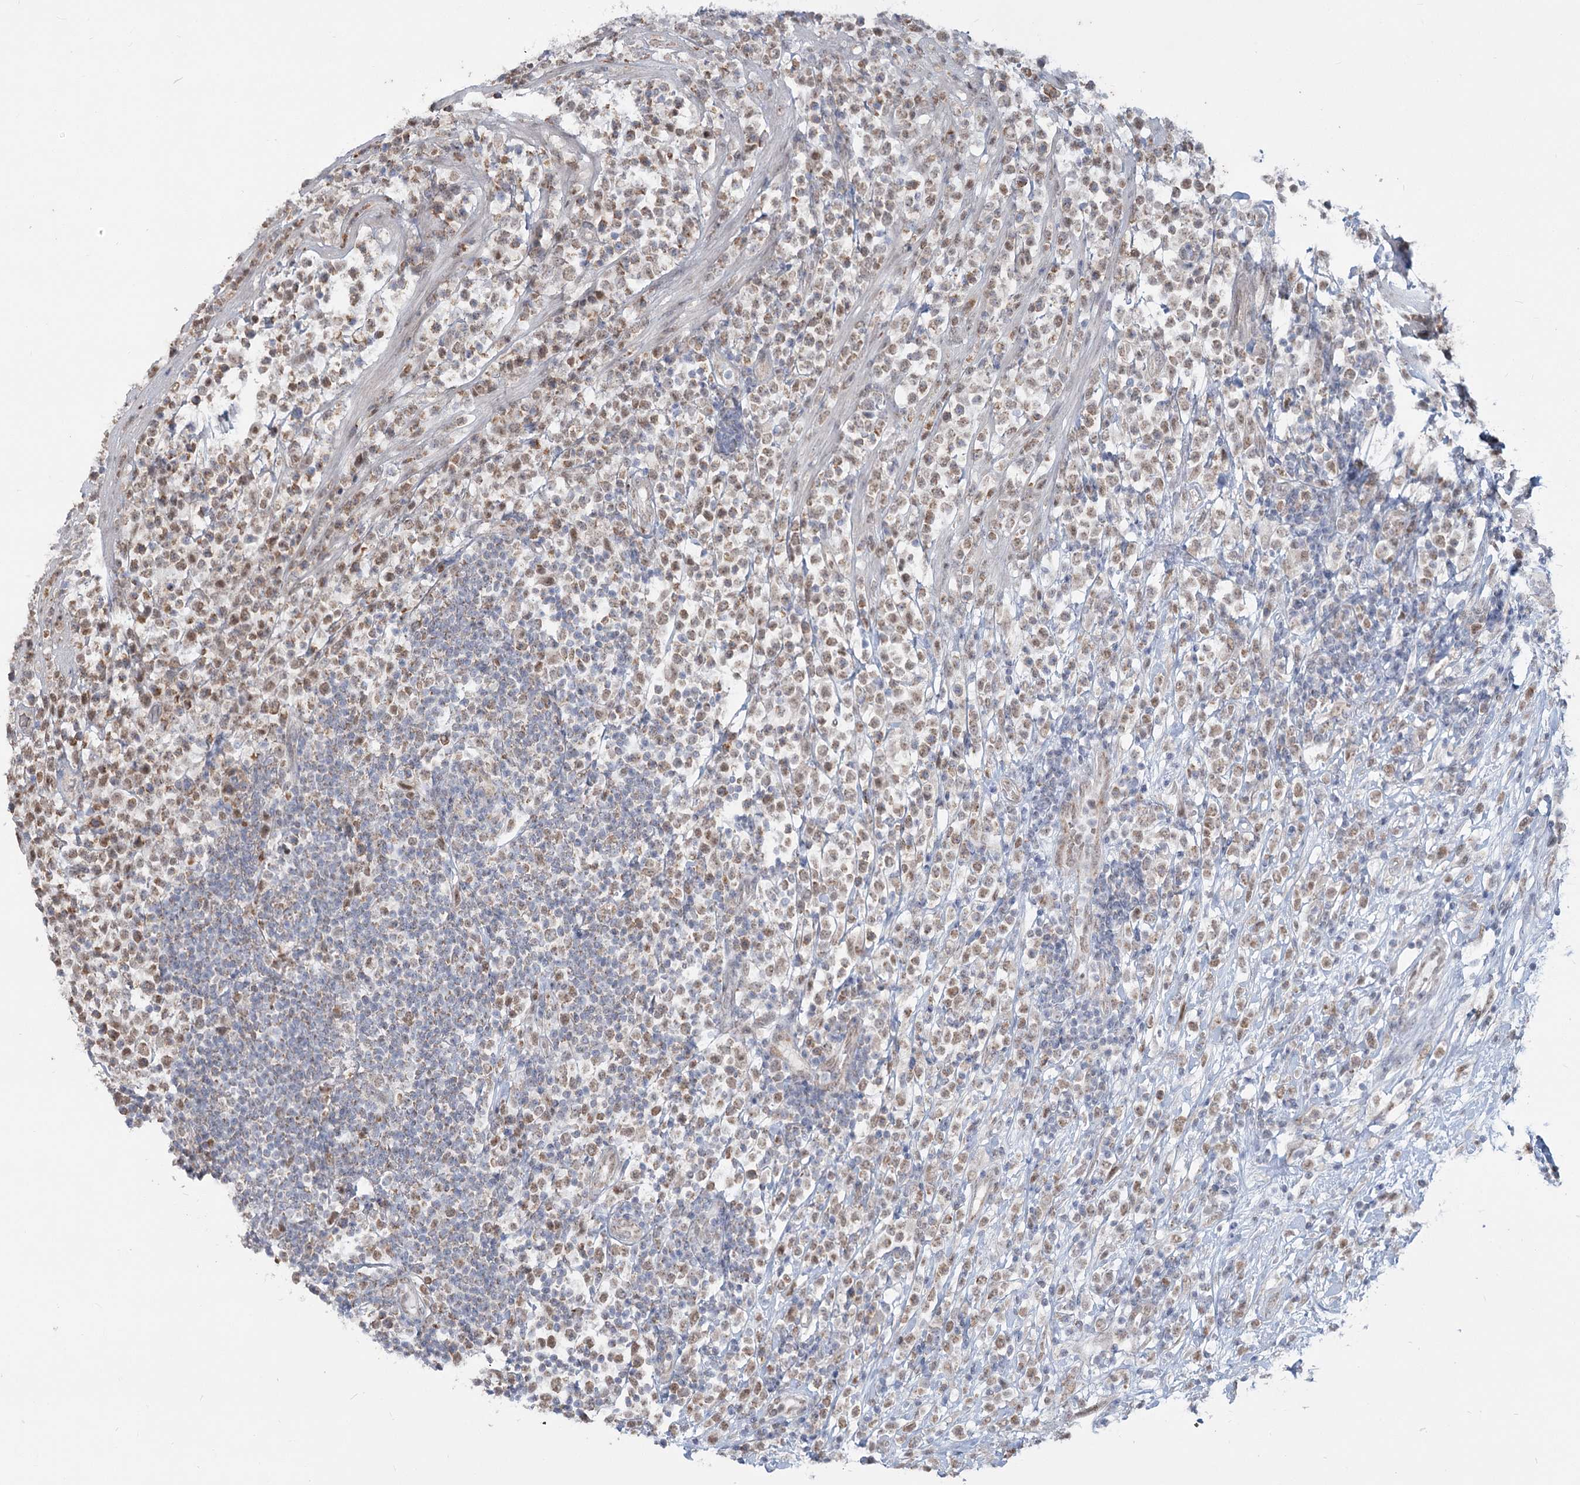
{"staining": {"intensity": "moderate", "quantity": ">75%", "location": "nuclear"}, "tissue": "lymphoma", "cell_type": "Tumor cells", "image_type": "cancer", "snomed": [{"axis": "morphology", "description": "Malignant lymphoma, non-Hodgkin's type, High grade"}, {"axis": "topography", "description": "Colon"}], "caption": "Protein analysis of lymphoma tissue demonstrates moderate nuclear staining in about >75% of tumor cells. The staining was performed using DAB (3,3'-diaminobenzidine) to visualize the protein expression in brown, while the nuclei were stained in blue with hematoxylin (Magnification: 20x).", "gene": "MTG1", "patient": {"sex": "female", "age": 53}}